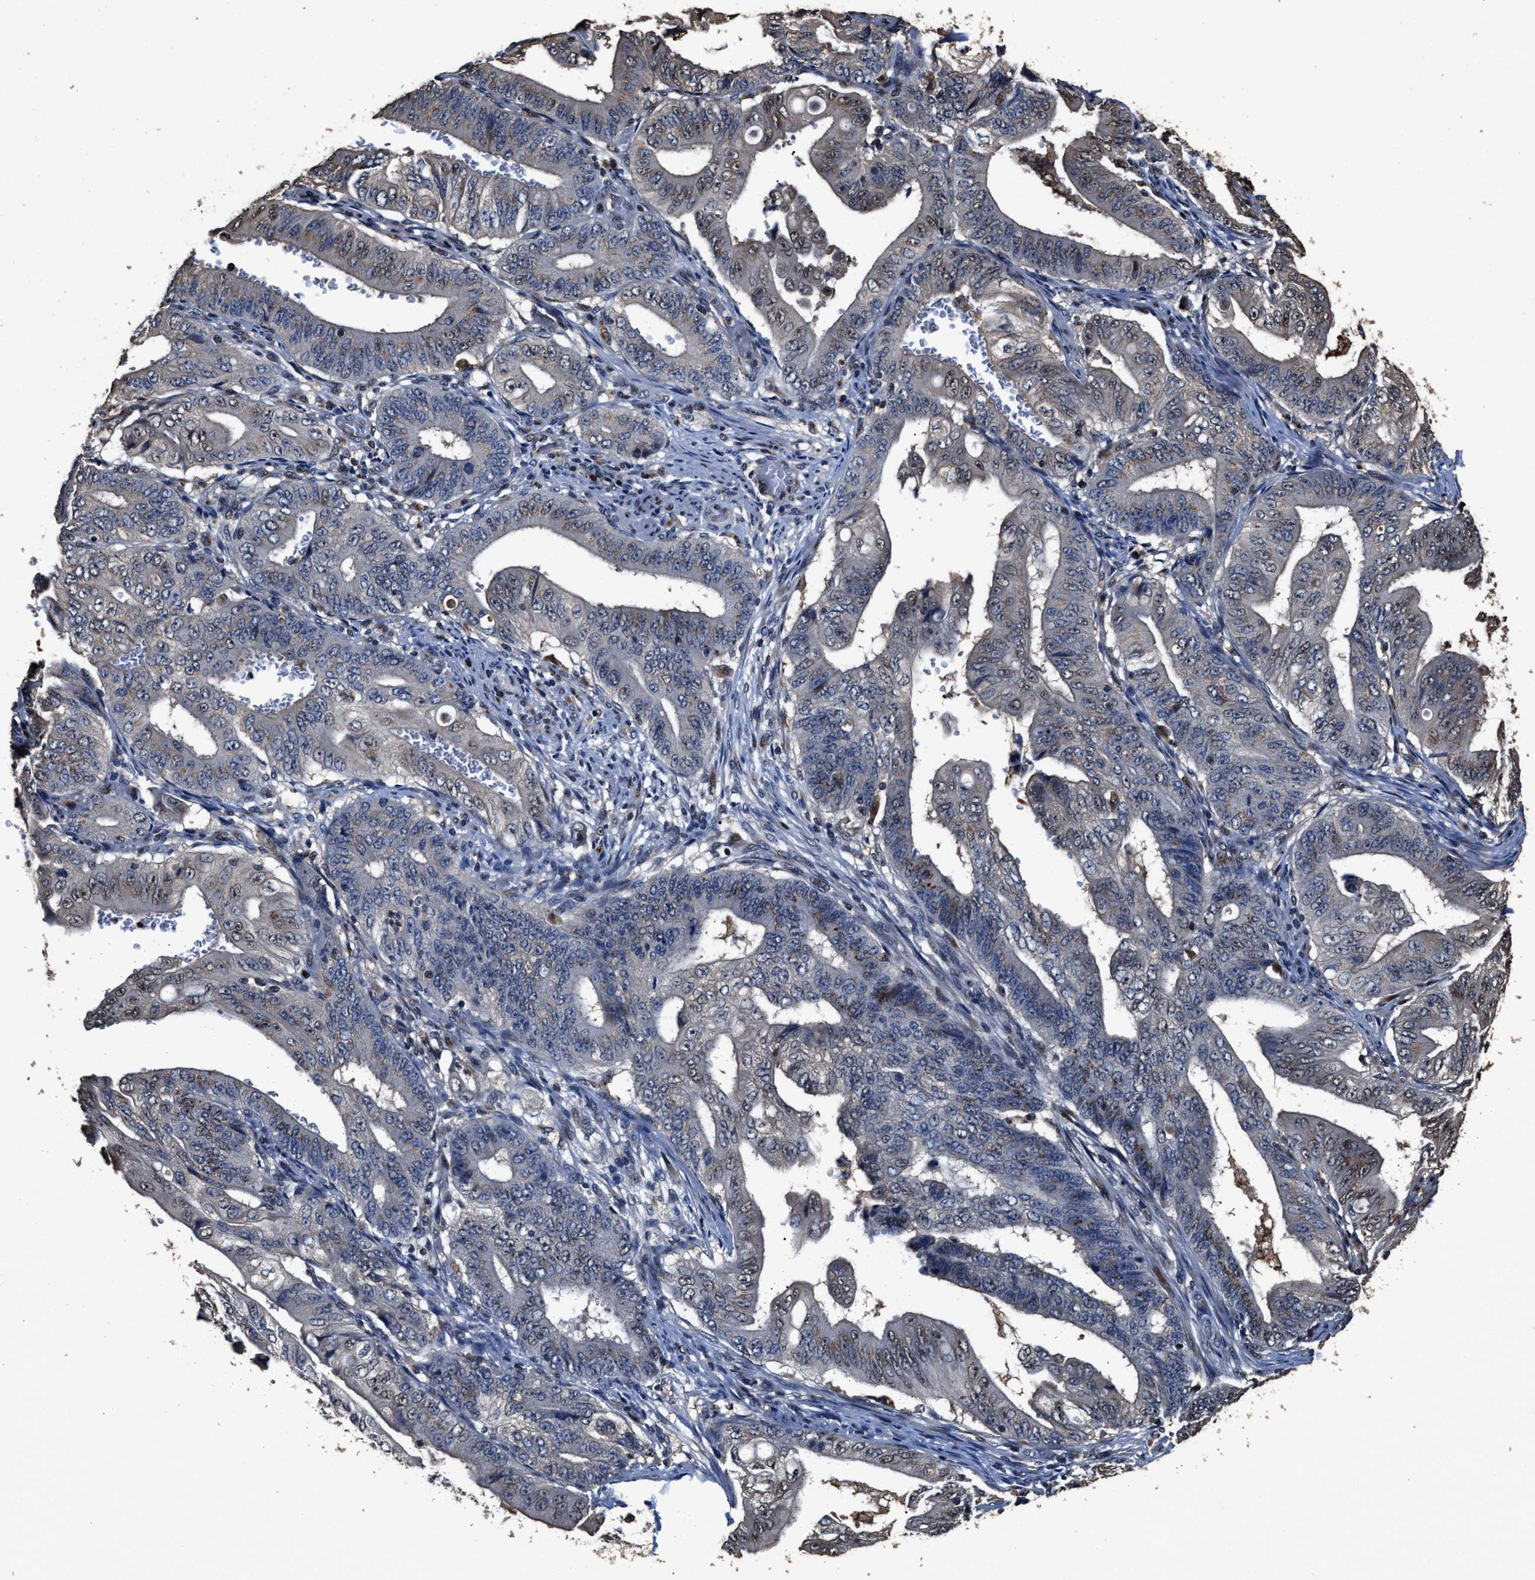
{"staining": {"intensity": "weak", "quantity": "<25%", "location": "nuclear"}, "tissue": "stomach cancer", "cell_type": "Tumor cells", "image_type": "cancer", "snomed": [{"axis": "morphology", "description": "Adenocarcinoma, NOS"}, {"axis": "topography", "description": "Stomach"}], "caption": "IHC micrograph of stomach cancer (adenocarcinoma) stained for a protein (brown), which exhibits no expression in tumor cells.", "gene": "TPST2", "patient": {"sex": "female", "age": 73}}